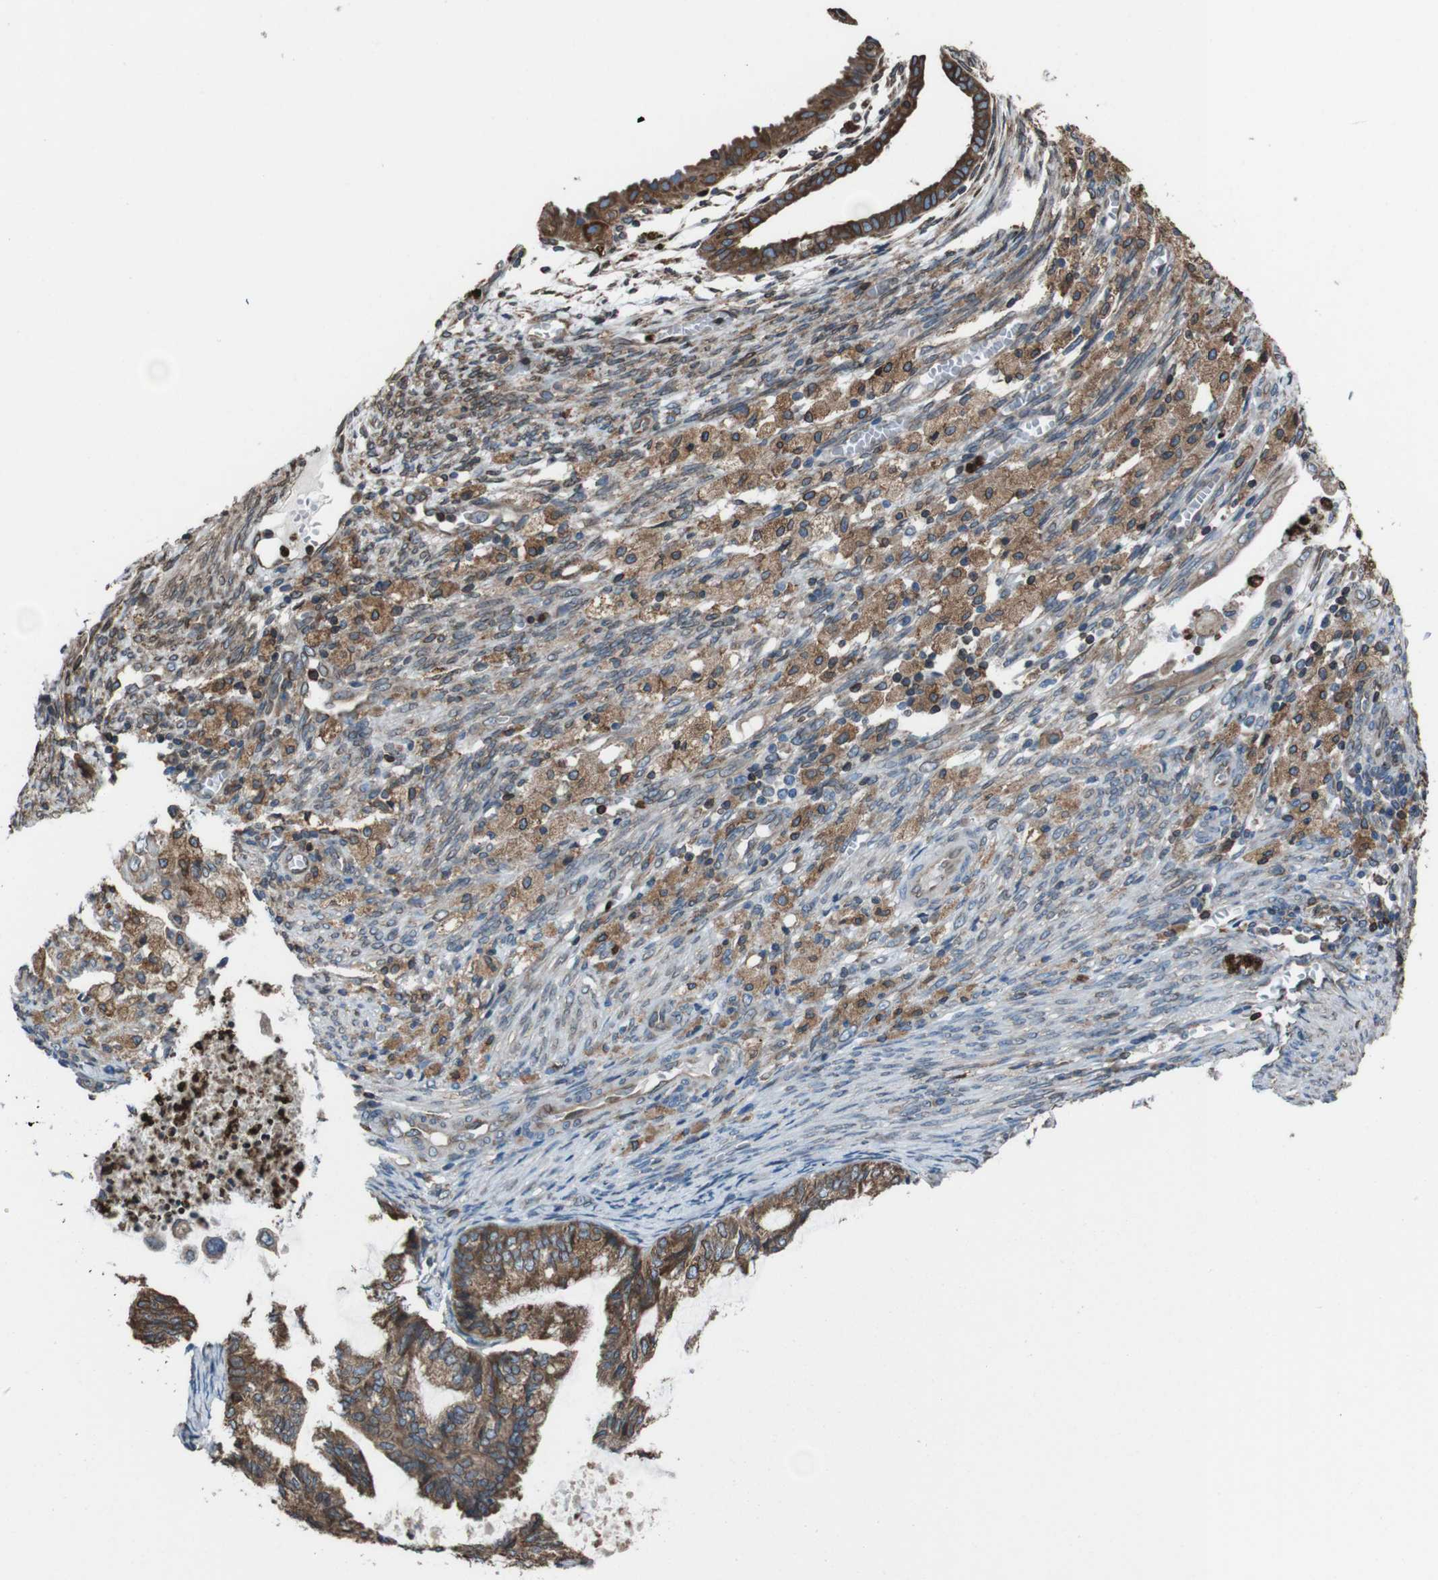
{"staining": {"intensity": "moderate", "quantity": ">75%", "location": "cytoplasmic/membranous"}, "tissue": "cervical cancer", "cell_type": "Tumor cells", "image_type": "cancer", "snomed": [{"axis": "morphology", "description": "Normal tissue, NOS"}, {"axis": "morphology", "description": "Adenocarcinoma, NOS"}, {"axis": "topography", "description": "Cervix"}, {"axis": "topography", "description": "Endometrium"}], "caption": "Cervical cancer tissue demonstrates moderate cytoplasmic/membranous positivity in about >75% of tumor cells", "gene": "APMAP", "patient": {"sex": "female", "age": 86}}